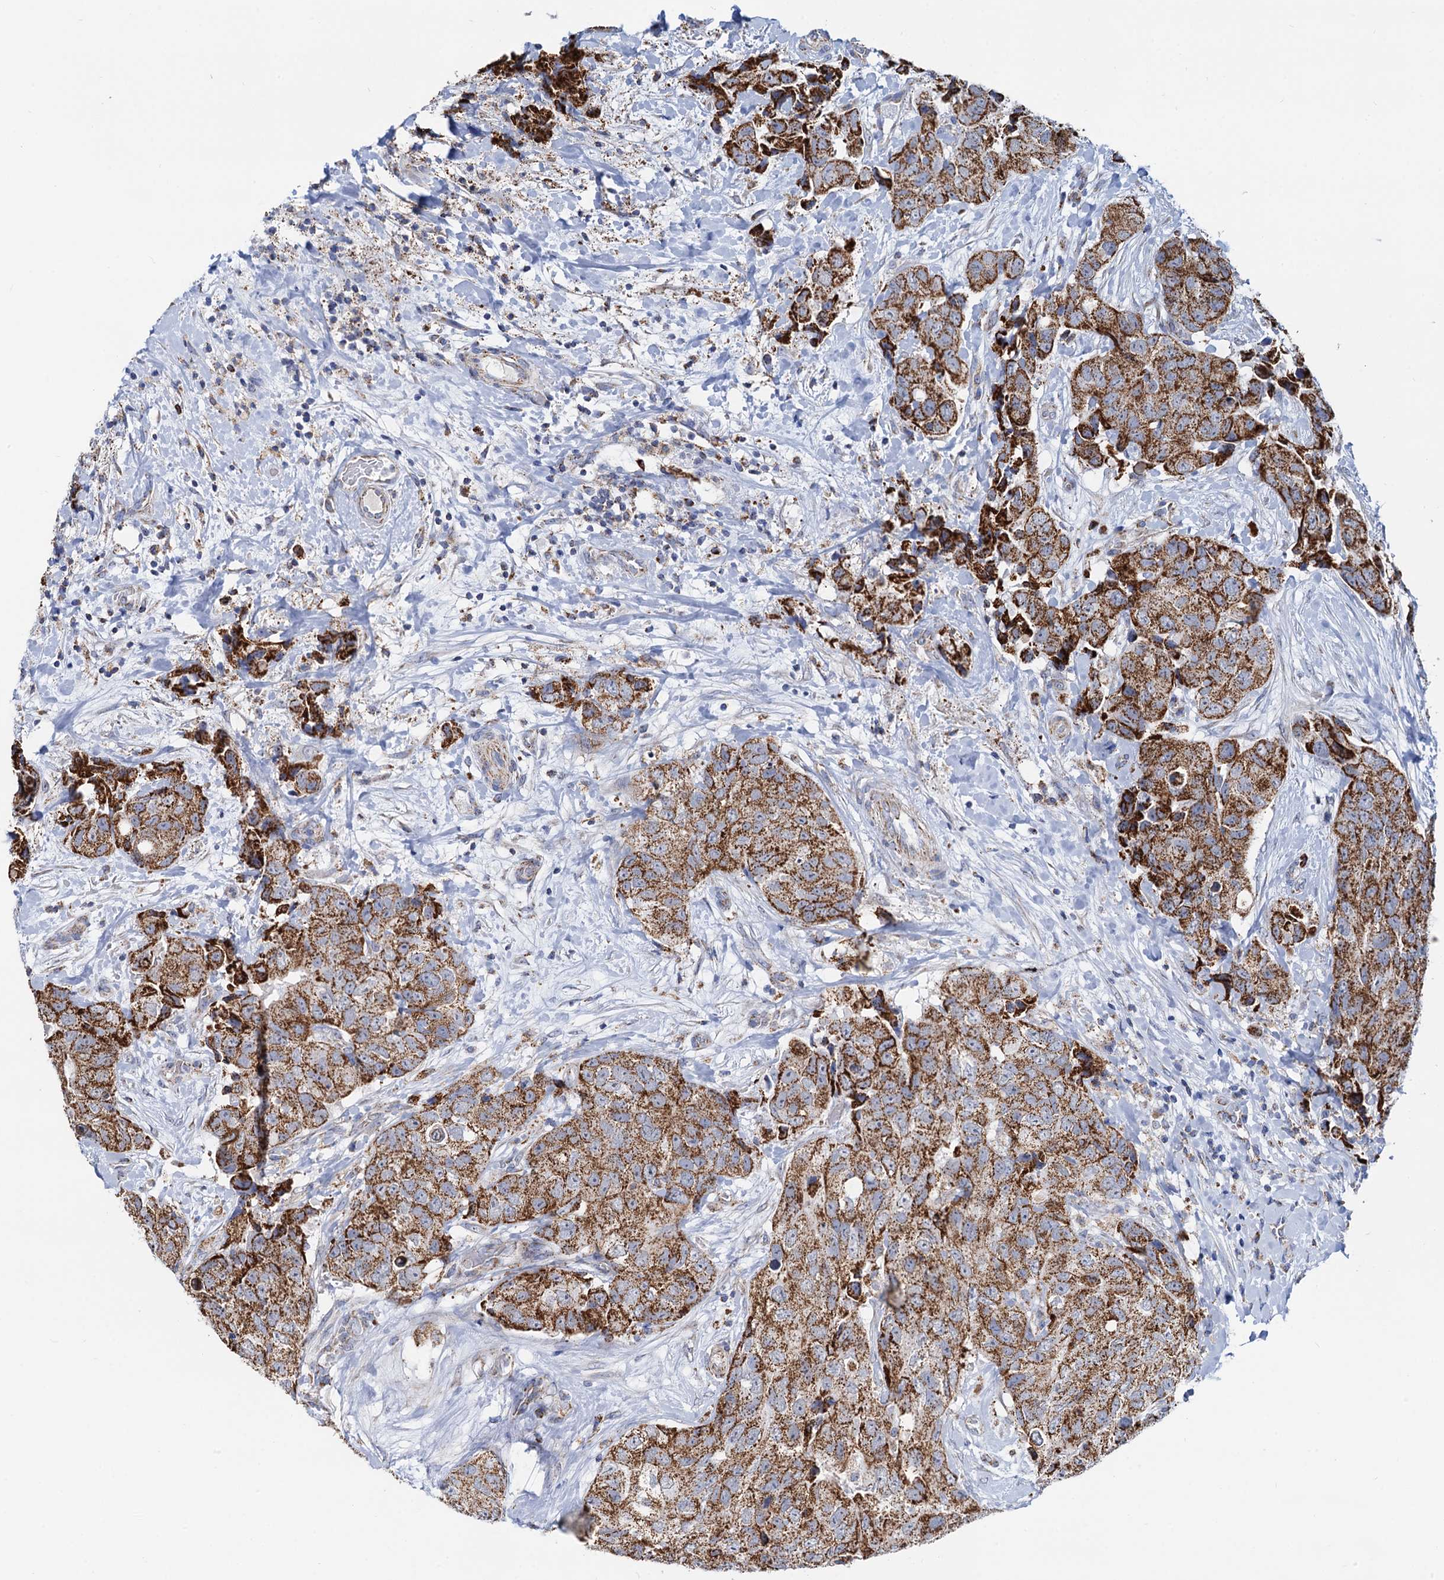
{"staining": {"intensity": "strong", "quantity": ">75%", "location": "cytoplasmic/membranous"}, "tissue": "breast cancer", "cell_type": "Tumor cells", "image_type": "cancer", "snomed": [{"axis": "morphology", "description": "Duct carcinoma"}, {"axis": "topography", "description": "Breast"}], "caption": "The photomicrograph exhibits immunohistochemical staining of breast cancer (intraductal carcinoma). There is strong cytoplasmic/membranous staining is present in approximately >75% of tumor cells.", "gene": "C2CD3", "patient": {"sex": "female", "age": 62}}